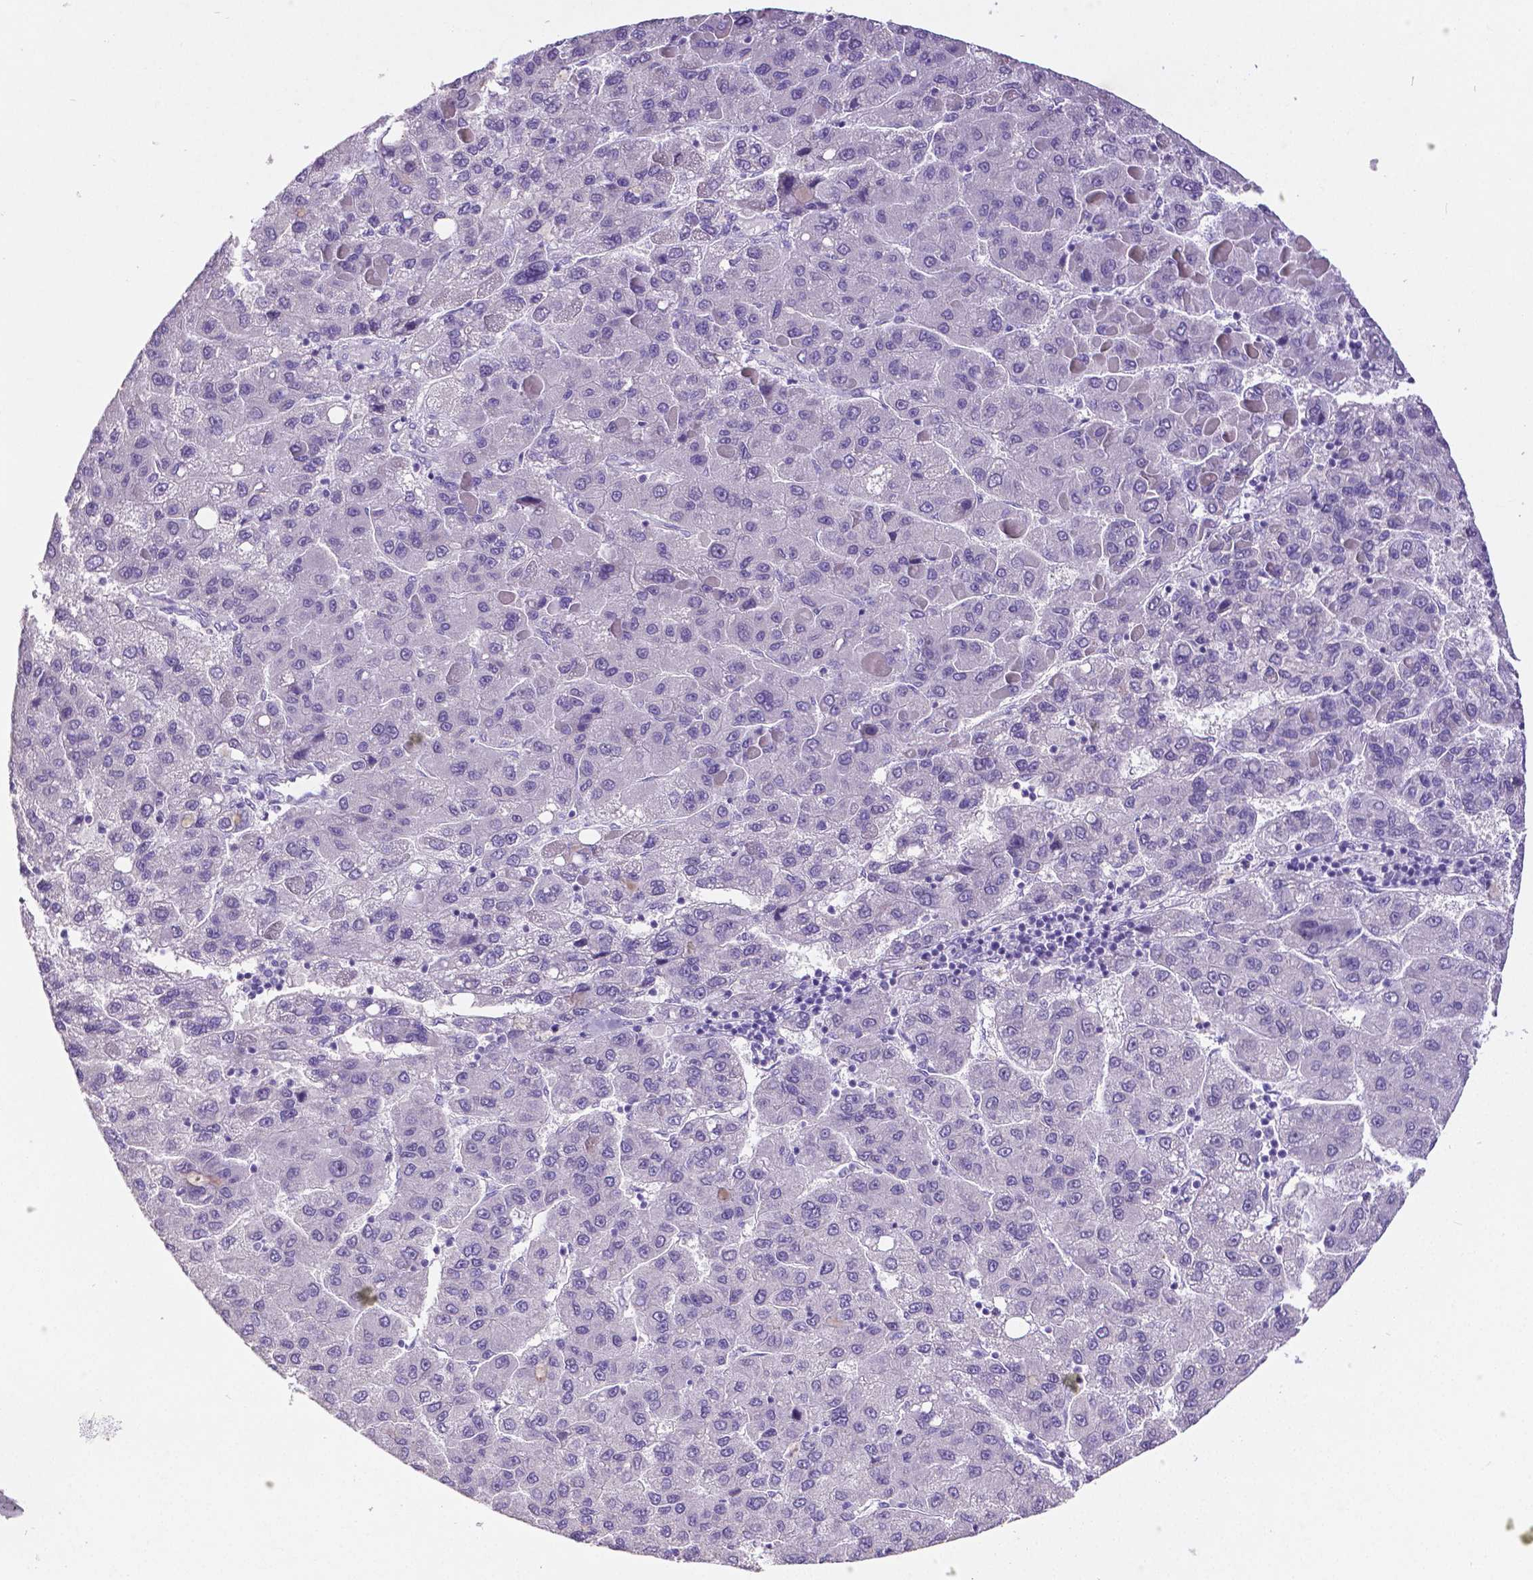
{"staining": {"intensity": "negative", "quantity": "none", "location": "none"}, "tissue": "liver cancer", "cell_type": "Tumor cells", "image_type": "cancer", "snomed": [{"axis": "morphology", "description": "Carcinoma, Hepatocellular, NOS"}, {"axis": "topography", "description": "Liver"}], "caption": "DAB (3,3'-diaminobenzidine) immunohistochemical staining of human liver cancer (hepatocellular carcinoma) exhibits no significant staining in tumor cells.", "gene": "SATB2", "patient": {"sex": "female", "age": 82}}